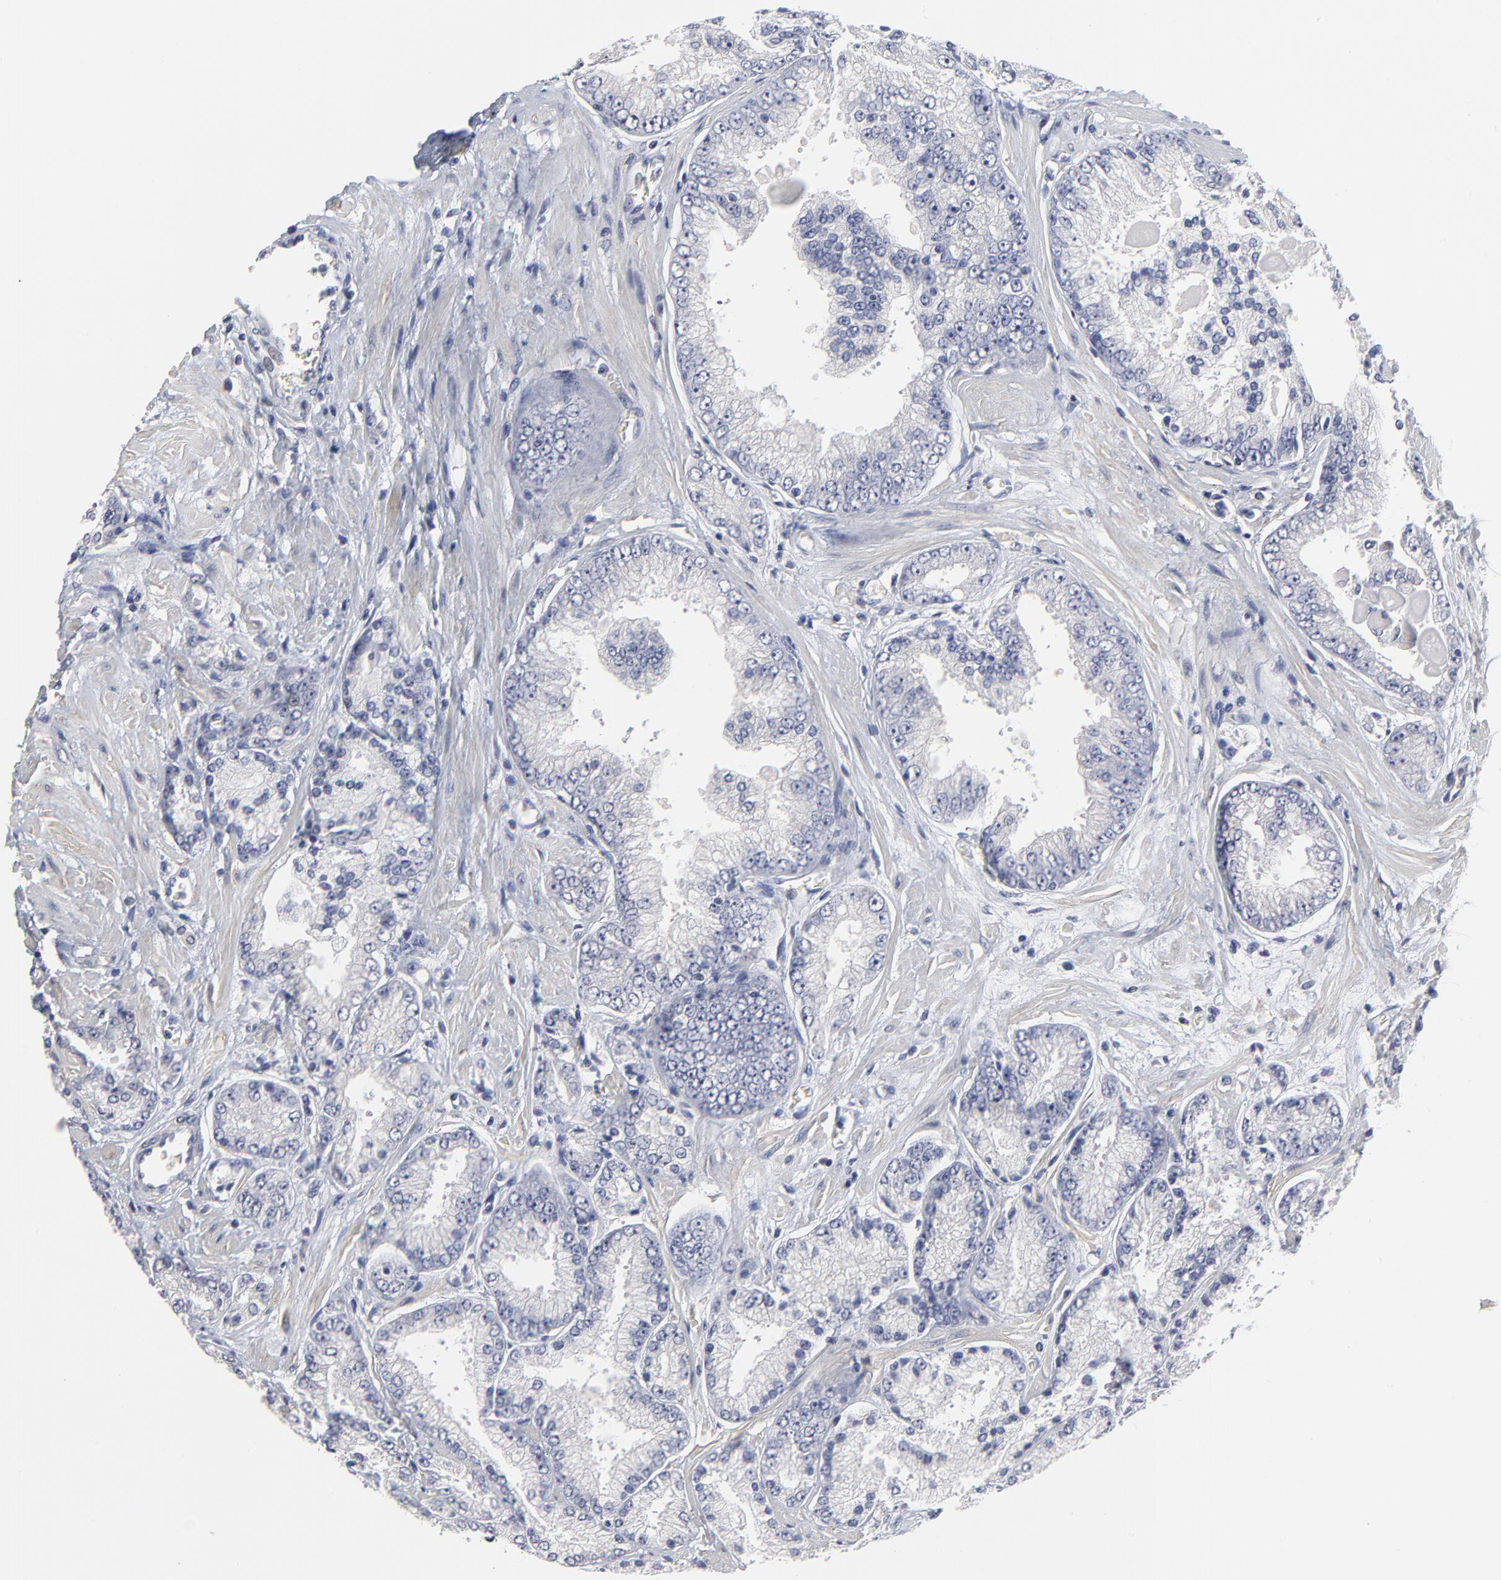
{"staining": {"intensity": "negative", "quantity": "none", "location": "none"}, "tissue": "prostate cancer", "cell_type": "Tumor cells", "image_type": "cancer", "snomed": [{"axis": "morphology", "description": "Adenocarcinoma, High grade"}, {"axis": "topography", "description": "Prostate"}], "caption": "Prostate cancer stained for a protein using immunohistochemistry reveals no positivity tumor cells.", "gene": "MAGEA10", "patient": {"sex": "male", "age": 71}}